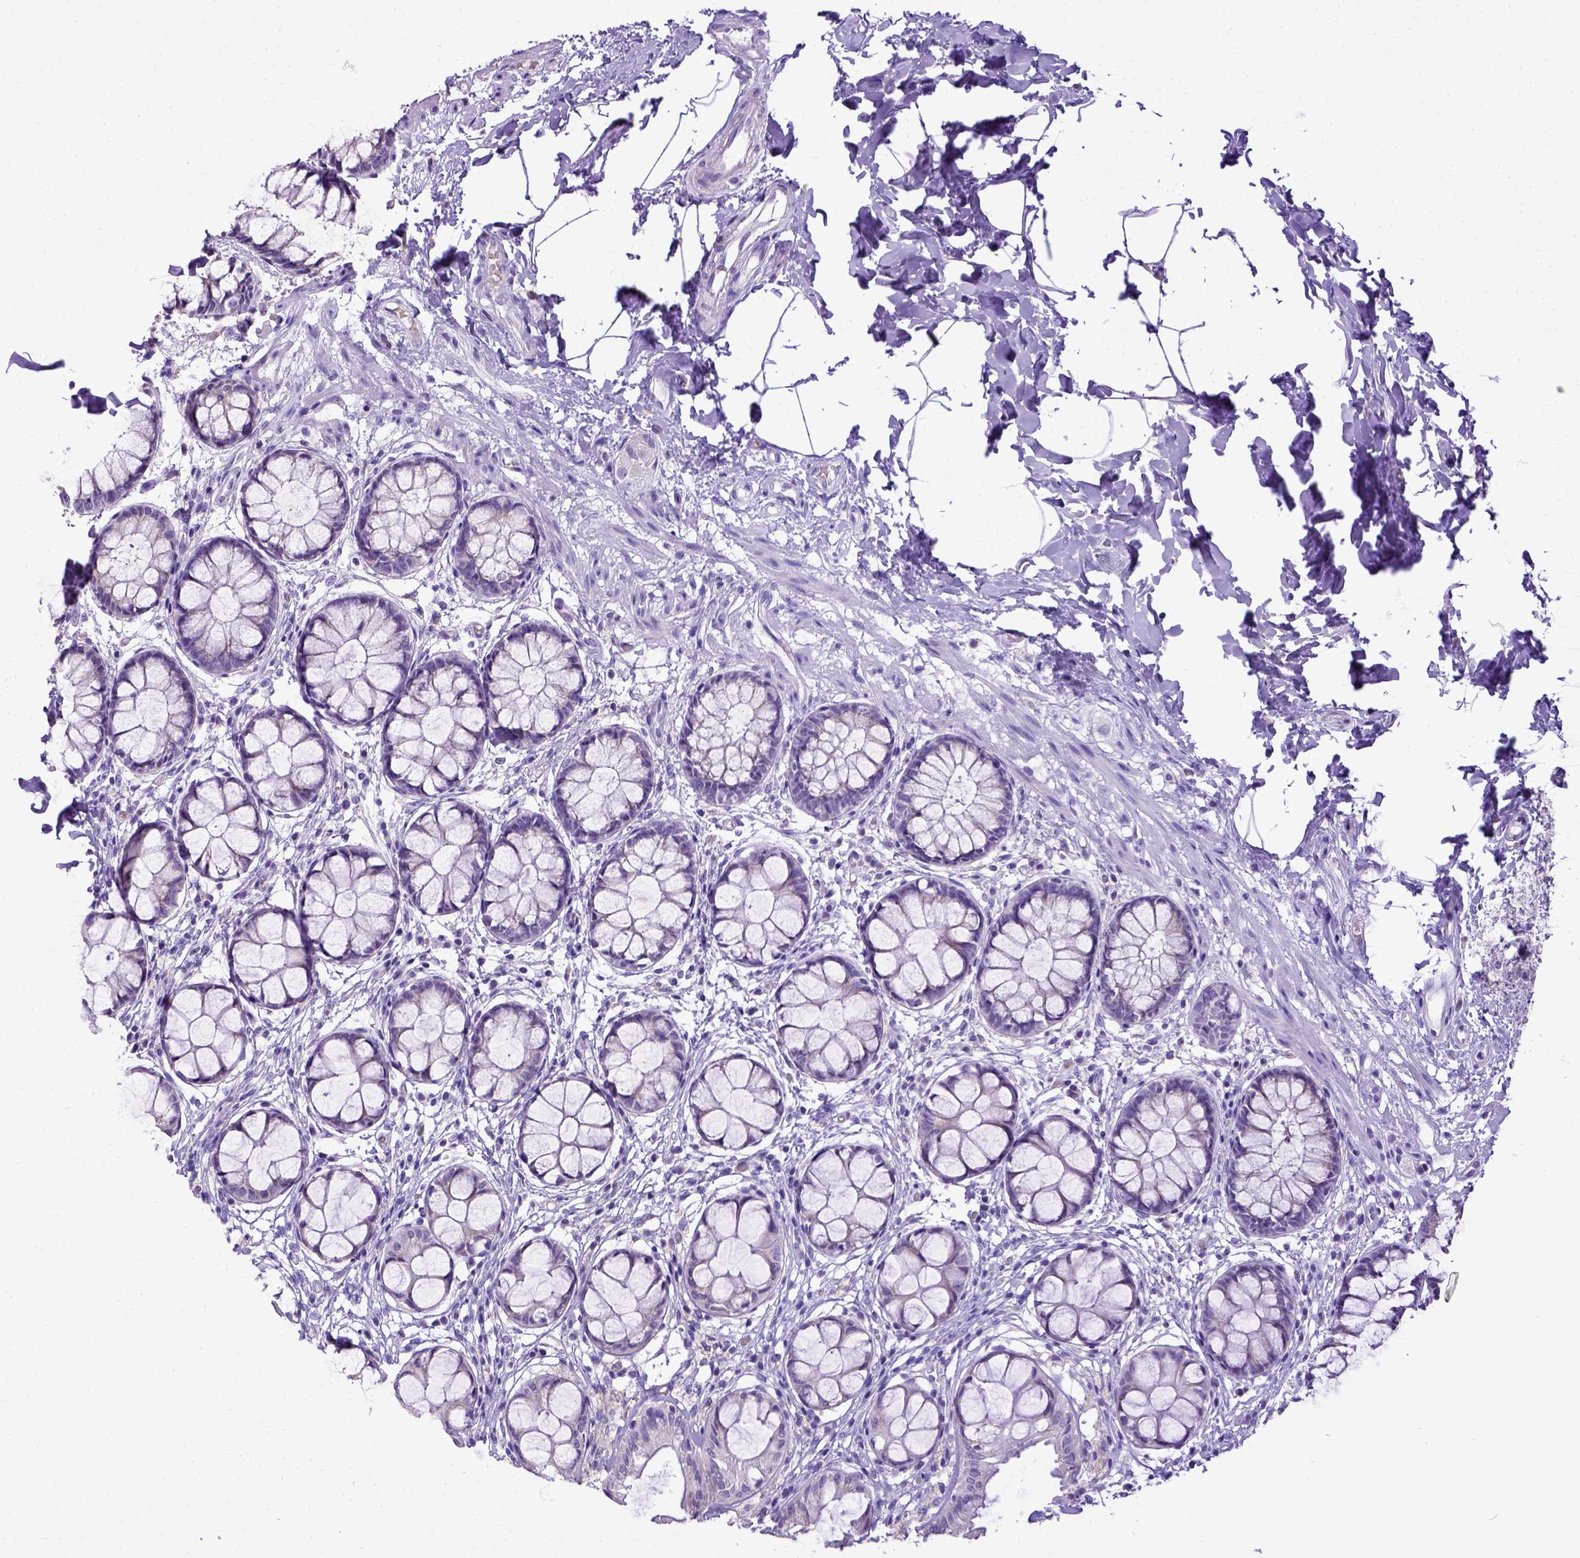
{"staining": {"intensity": "negative", "quantity": "none", "location": "none"}, "tissue": "rectum", "cell_type": "Glandular cells", "image_type": "normal", "snomed": [{"axis": "morphology", "description": "Normal tissue, NOS"}, {"axis": "topography", "description": "Rectum"}], "caption": "This micrograph is of unremarkable rectum stained with IHC to label a protein in brown with the nuclei are counter-stained blue. There is no positivity in glandular cells. Nuclei are stained in blue.", "gene": "SPEF1", "patient": {"sex": "female", "age": 62}}